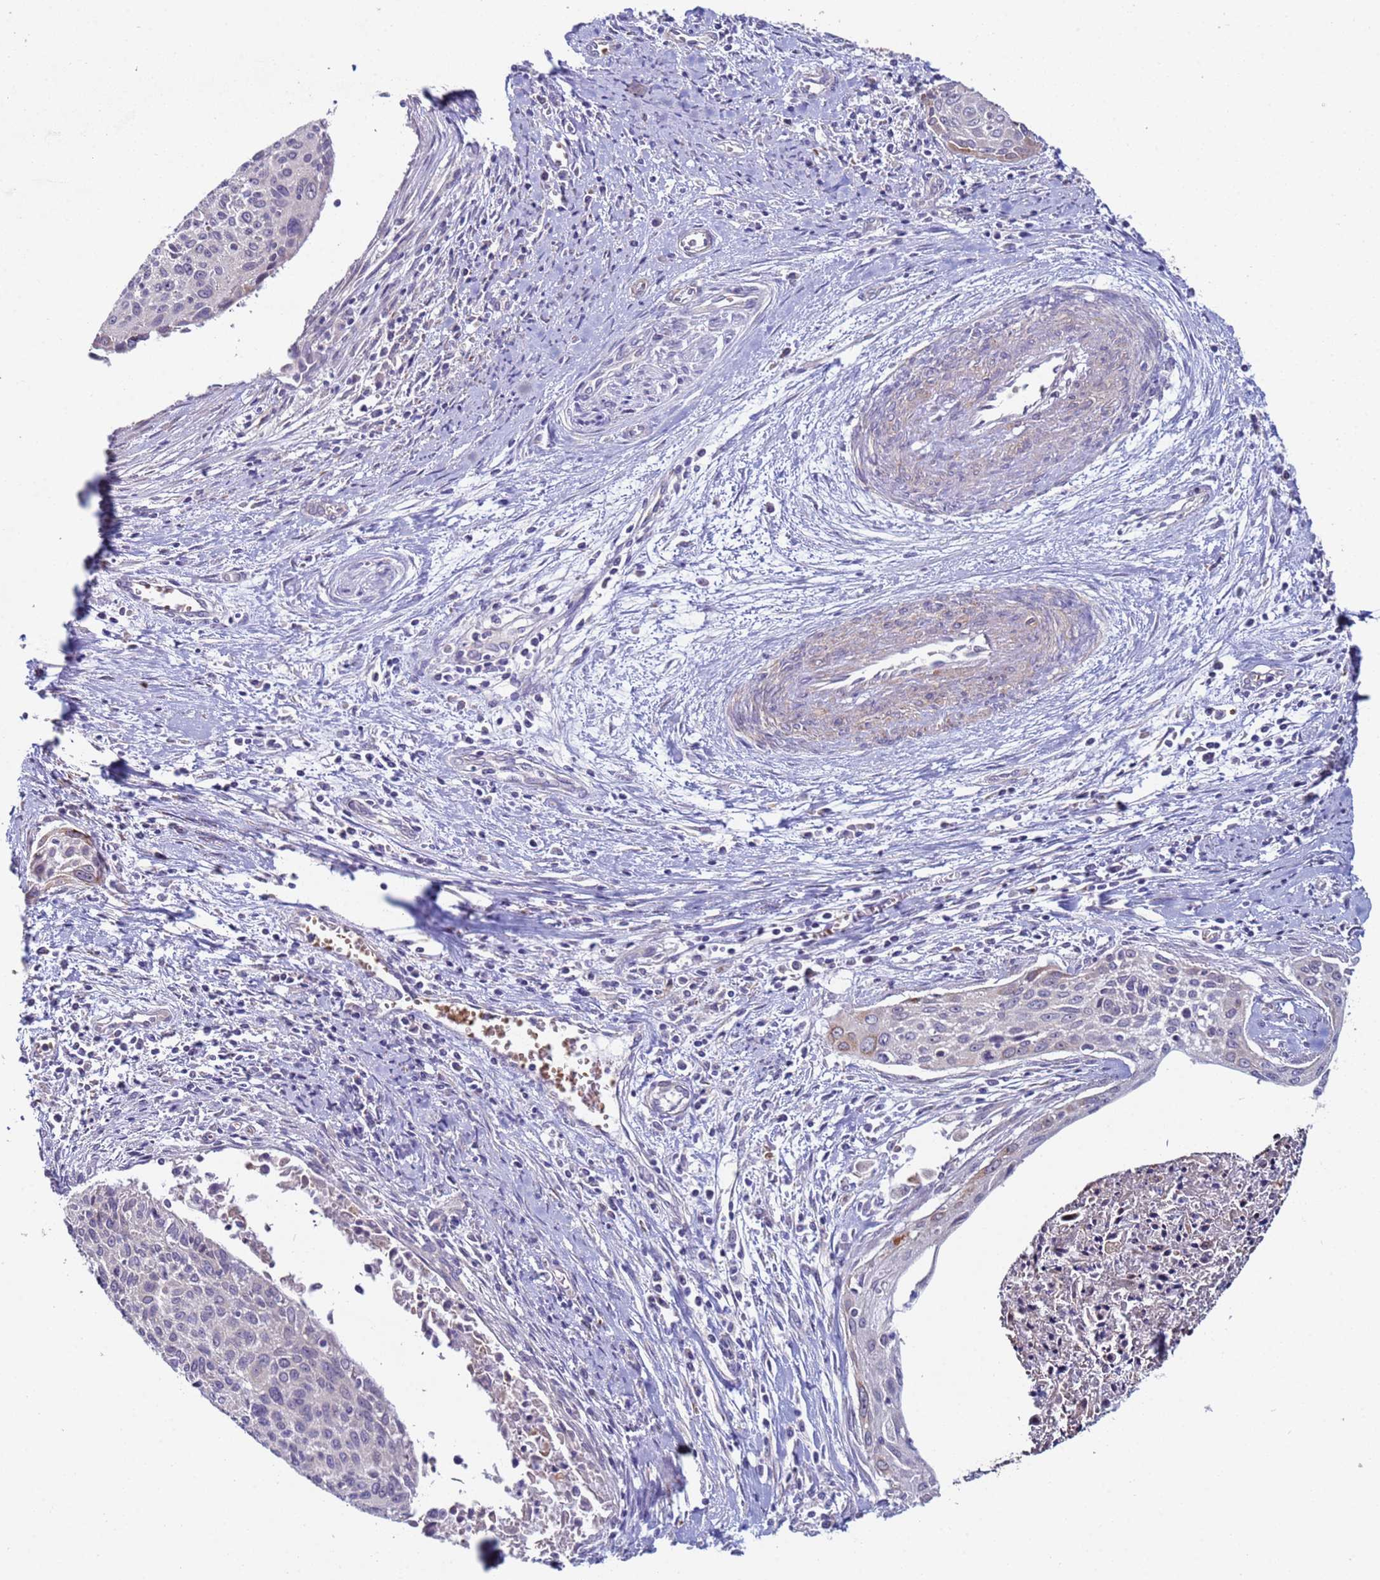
{"staining": {"intensity": "negative", "quantity": "none", "location": "none"}, "tissue": "cervical cancer", "cell_type": "Tumor cells", "image_type": "cancer", "snomed": [{"axis": "morphology", "description": "Squamous cell carcinoma, NOS"}, {"axis": "topography", "description": "Cervix"}], "caption": "A micrograph of squamous cell carcinoma (cervical) stained for a protein displays no brown staining in tumor cells. Nuclei are stained in blue.", "gene": "CLHC1", "patient": {"sex": "female", "age": 55}}